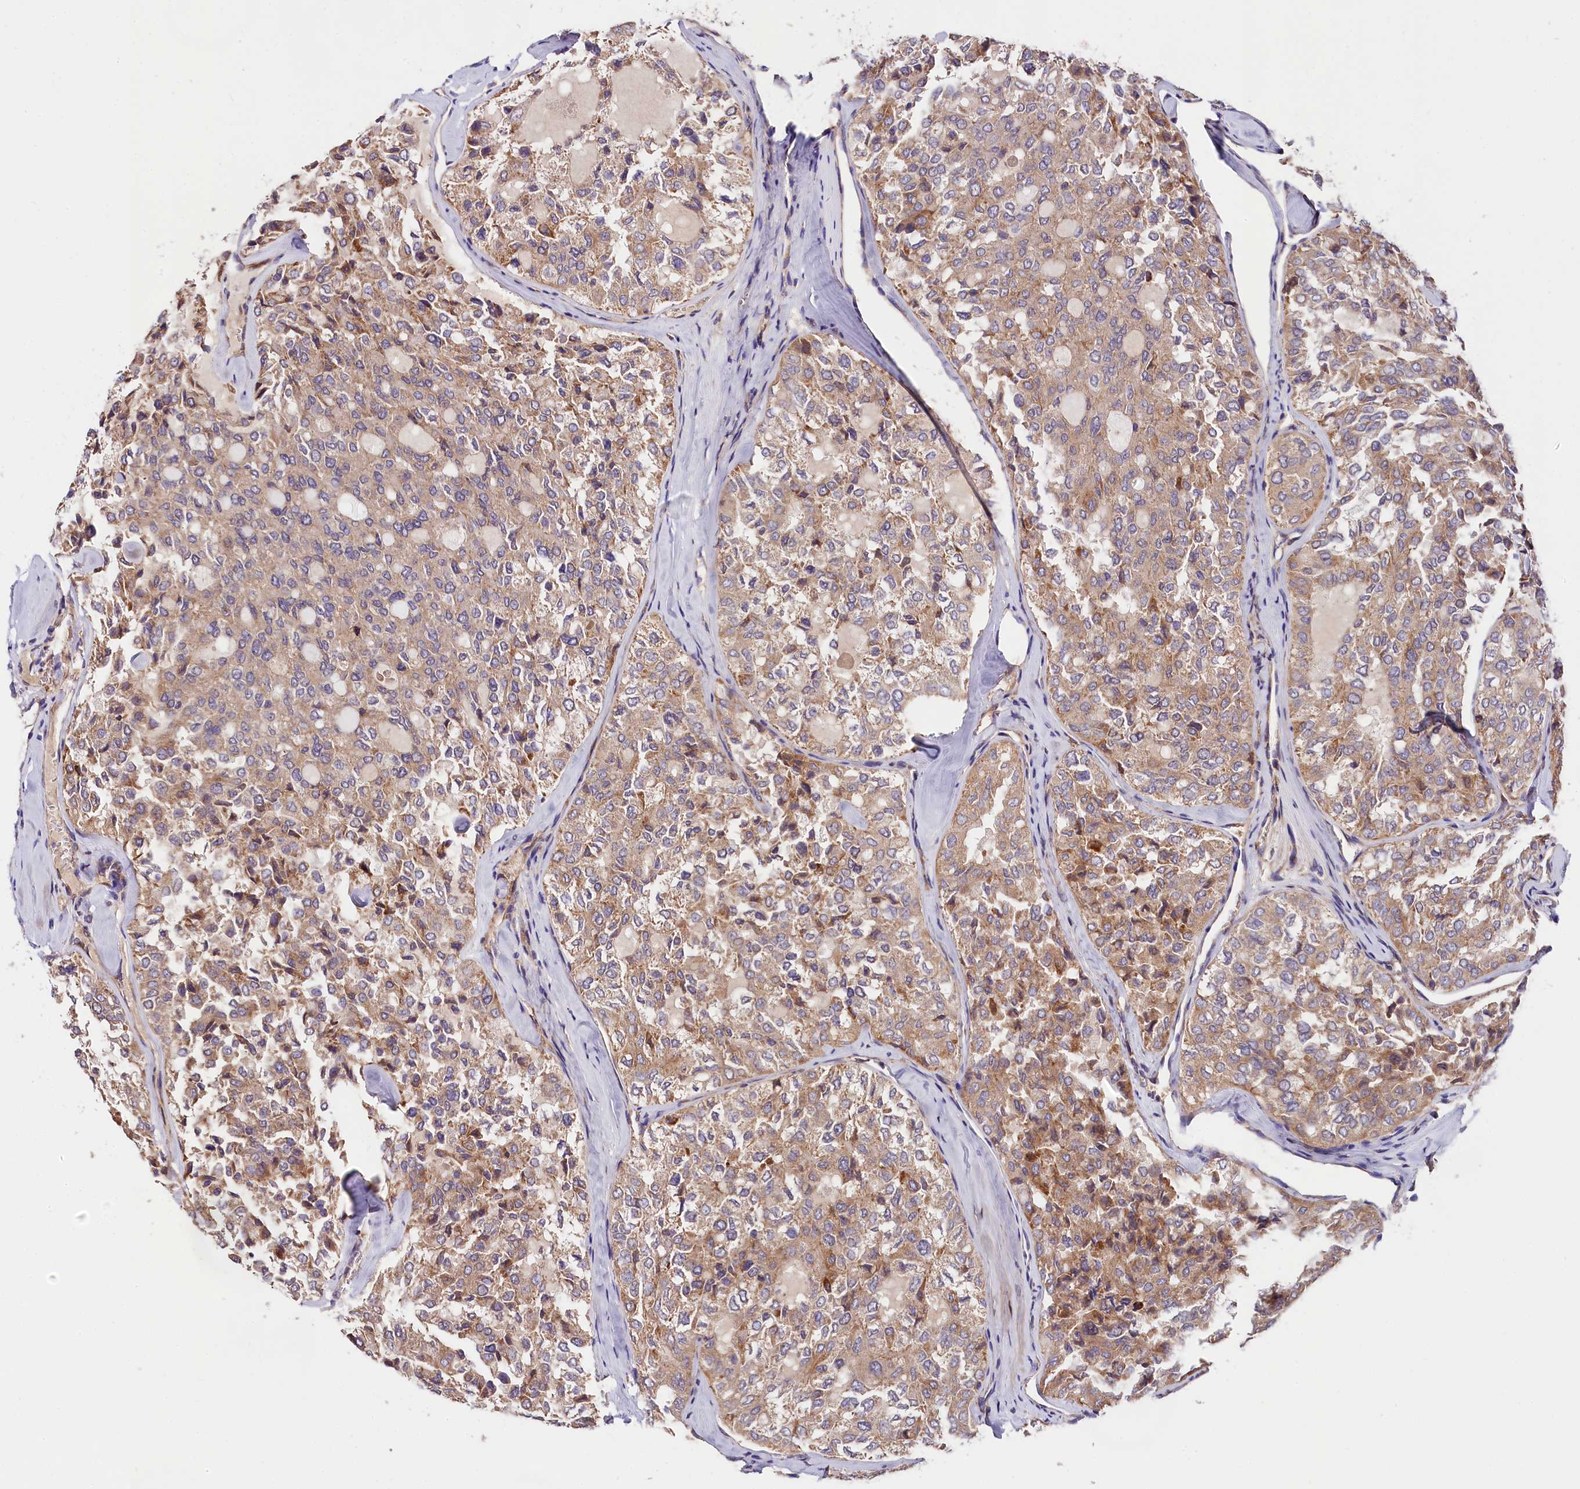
{"staining": {"intensity": "moderate", "quantity": "<25%", "location": "cytoplasmic/membranous"}, "tissue": "thyroid cancer", "cell_type": "Tumor cells", "image_type": "cancer", "snomed": [{"axis": "morphology", "description": "Follicular adenoma carcinoma, NOS"}, {"axis": "topography", "description": "Thyroid gland"}], "caption": "Follicular adenoma carcinoma (thyroid) tissue shows moderate cytoplasmic/membranous staining in about <25% of tumor cells Using DAB (3,3'-diaminobenzidine) (brown) and hematoxylin (blue) stains, captured at high magnification using brightfield microscopy.", "gene": "SPG11", "patient": {"sex": "male", "age": 75}}